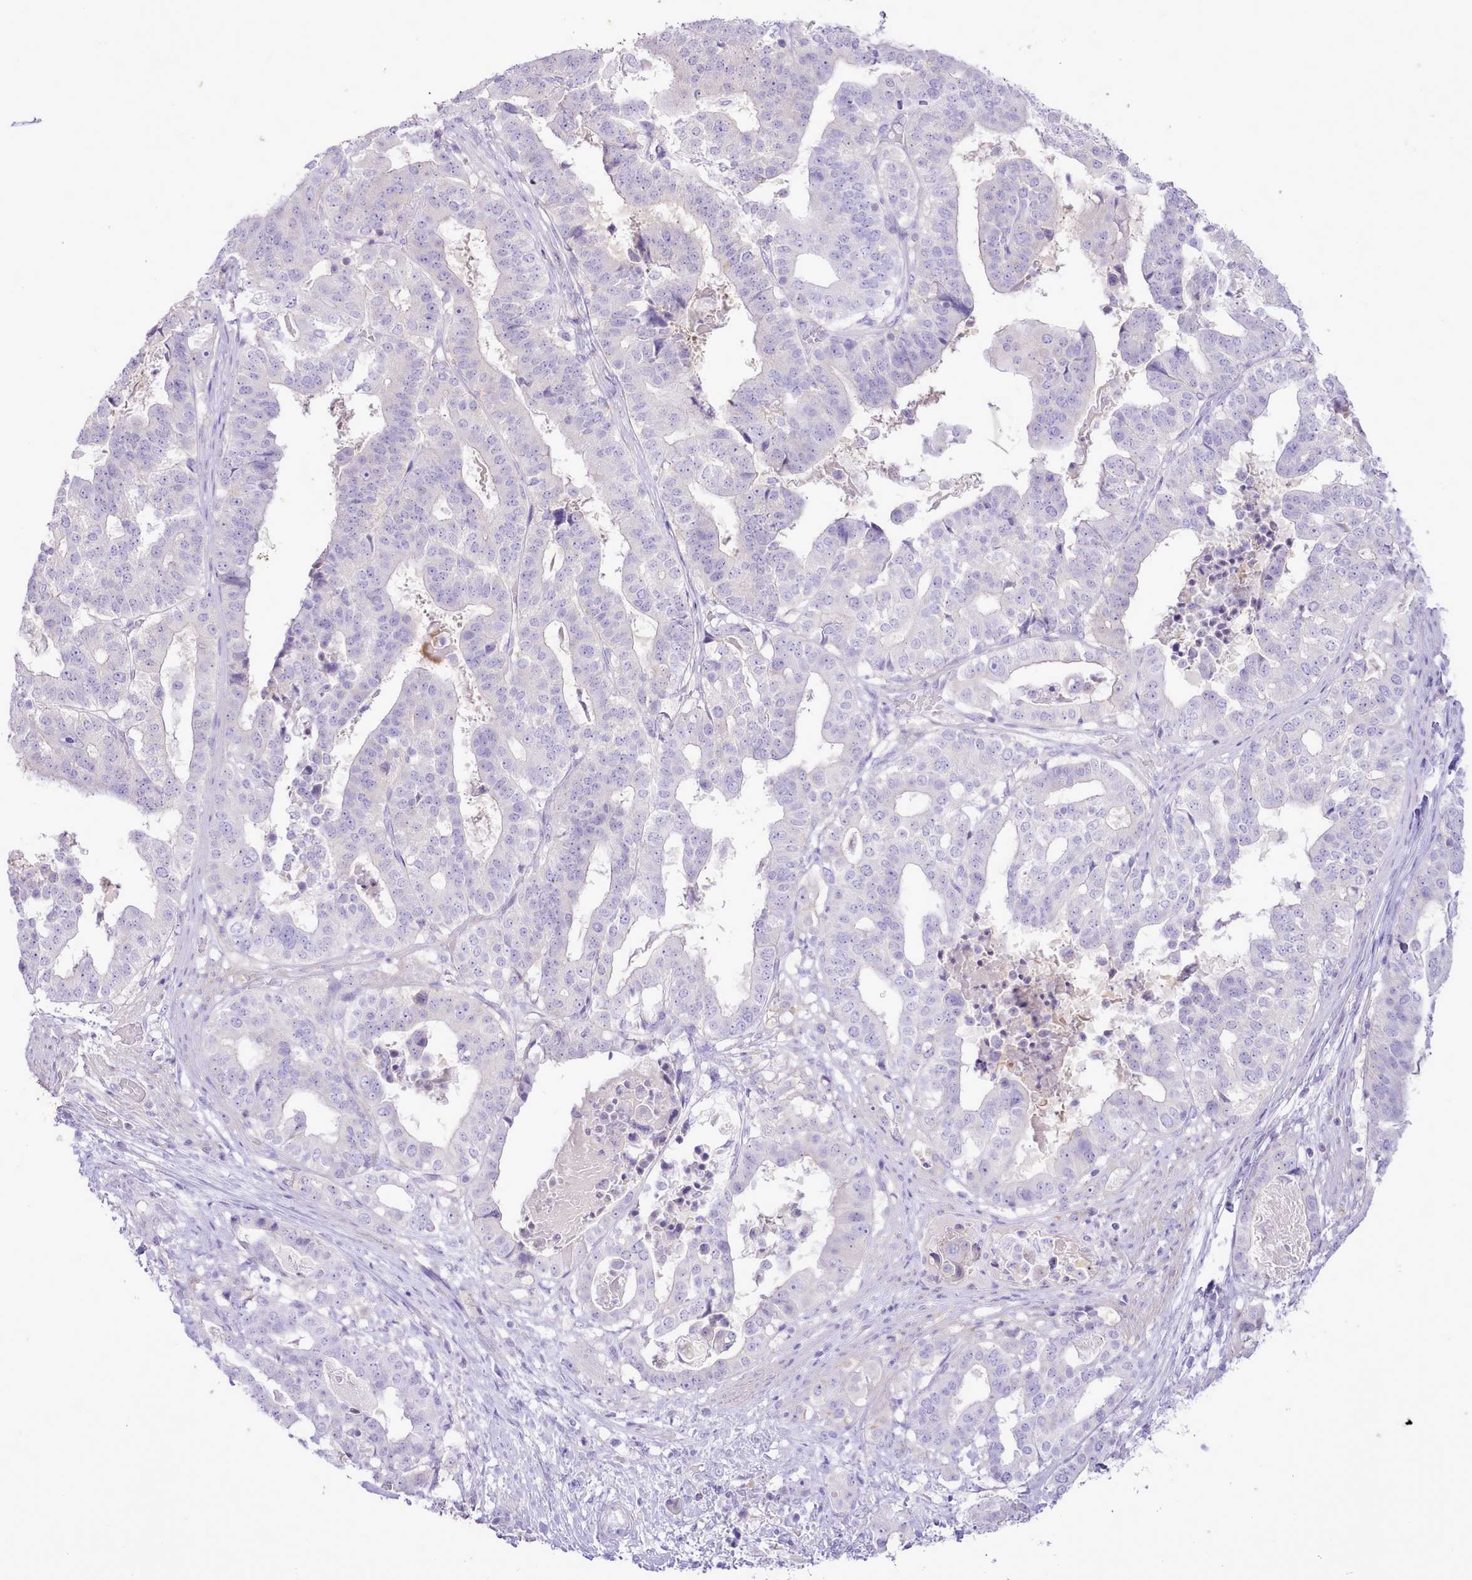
{"staining": {"intensity": "negative", "quantity": "none", "location": "none"}, "tissue": "stomach cancer", "cell_type": "Tumor cells", "image_type": "cancer", "snomed": [{"axis": "morphology", "description": "Adenocarcinoma, NOS"}, {"axis": "topography", "description": "Stomach"}], "caption": "Immunohistochemistry histopathology image of neoplastic tissue: human stomach cancer stained with DAB (3,3'-diaminobenzidine) displays no significant protein expression in tumor cells. Brightfield microscopy of IHC stained with DAB (brown) and hematoxylin (blue), captured at high magnification.", "gene": "MDFI", "patient": {"sex": "male", "age": 48}}